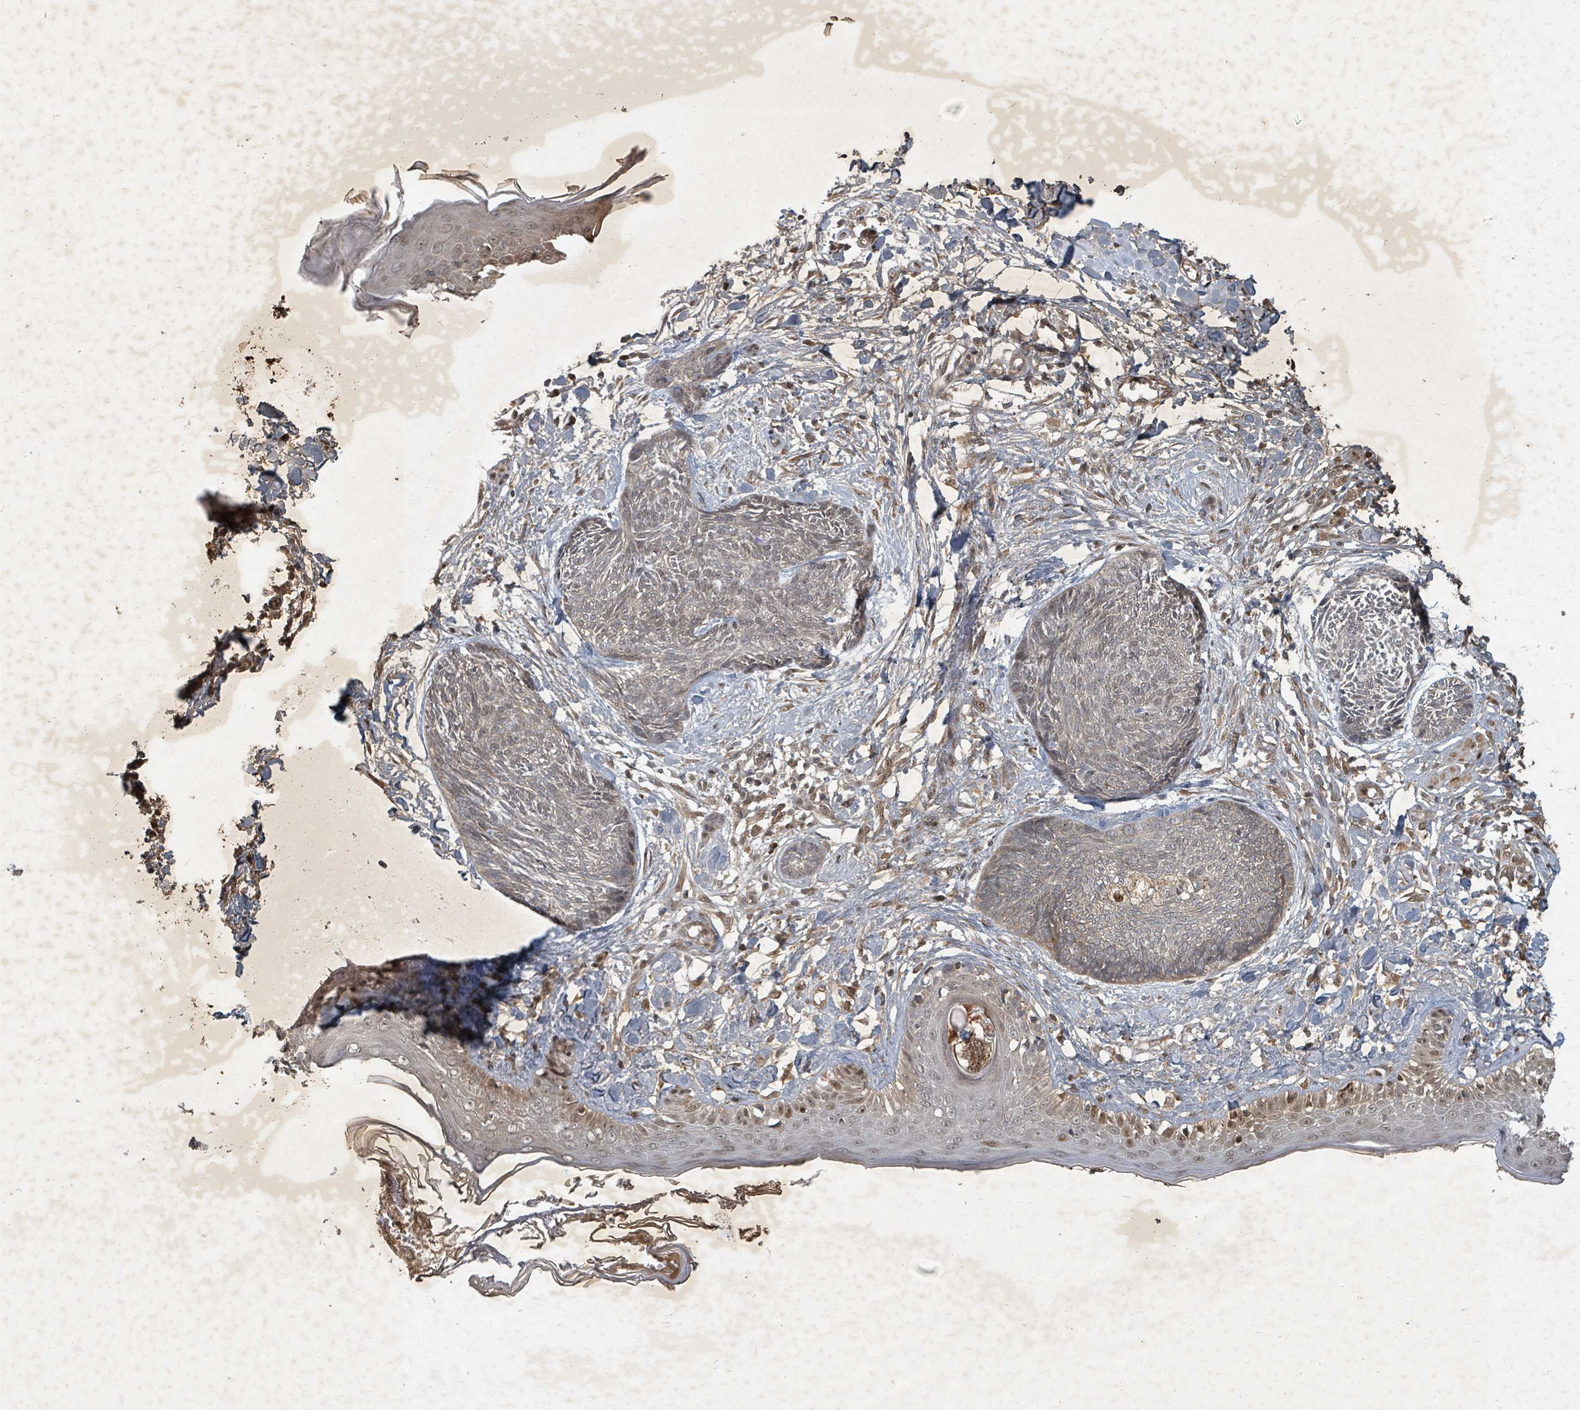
{"staining": {"intensity": "negative", "quantity": "none", "location": "none"}, "tissue": "skin cancer", "cell_type": "Tumor cells", "image_type": "cancer", "snomed": [{"axis": "morphology", "description": "Basal cell carcinoma"}, {"axis": "topography", "description": "Skin"}], "caption": "Immunohistochemical staining of human skin basal cell carcinoma shows no significant positivity in tumor cells.", "gene": "KDM4E", "patient": {"sex": "male", "age": 73}}